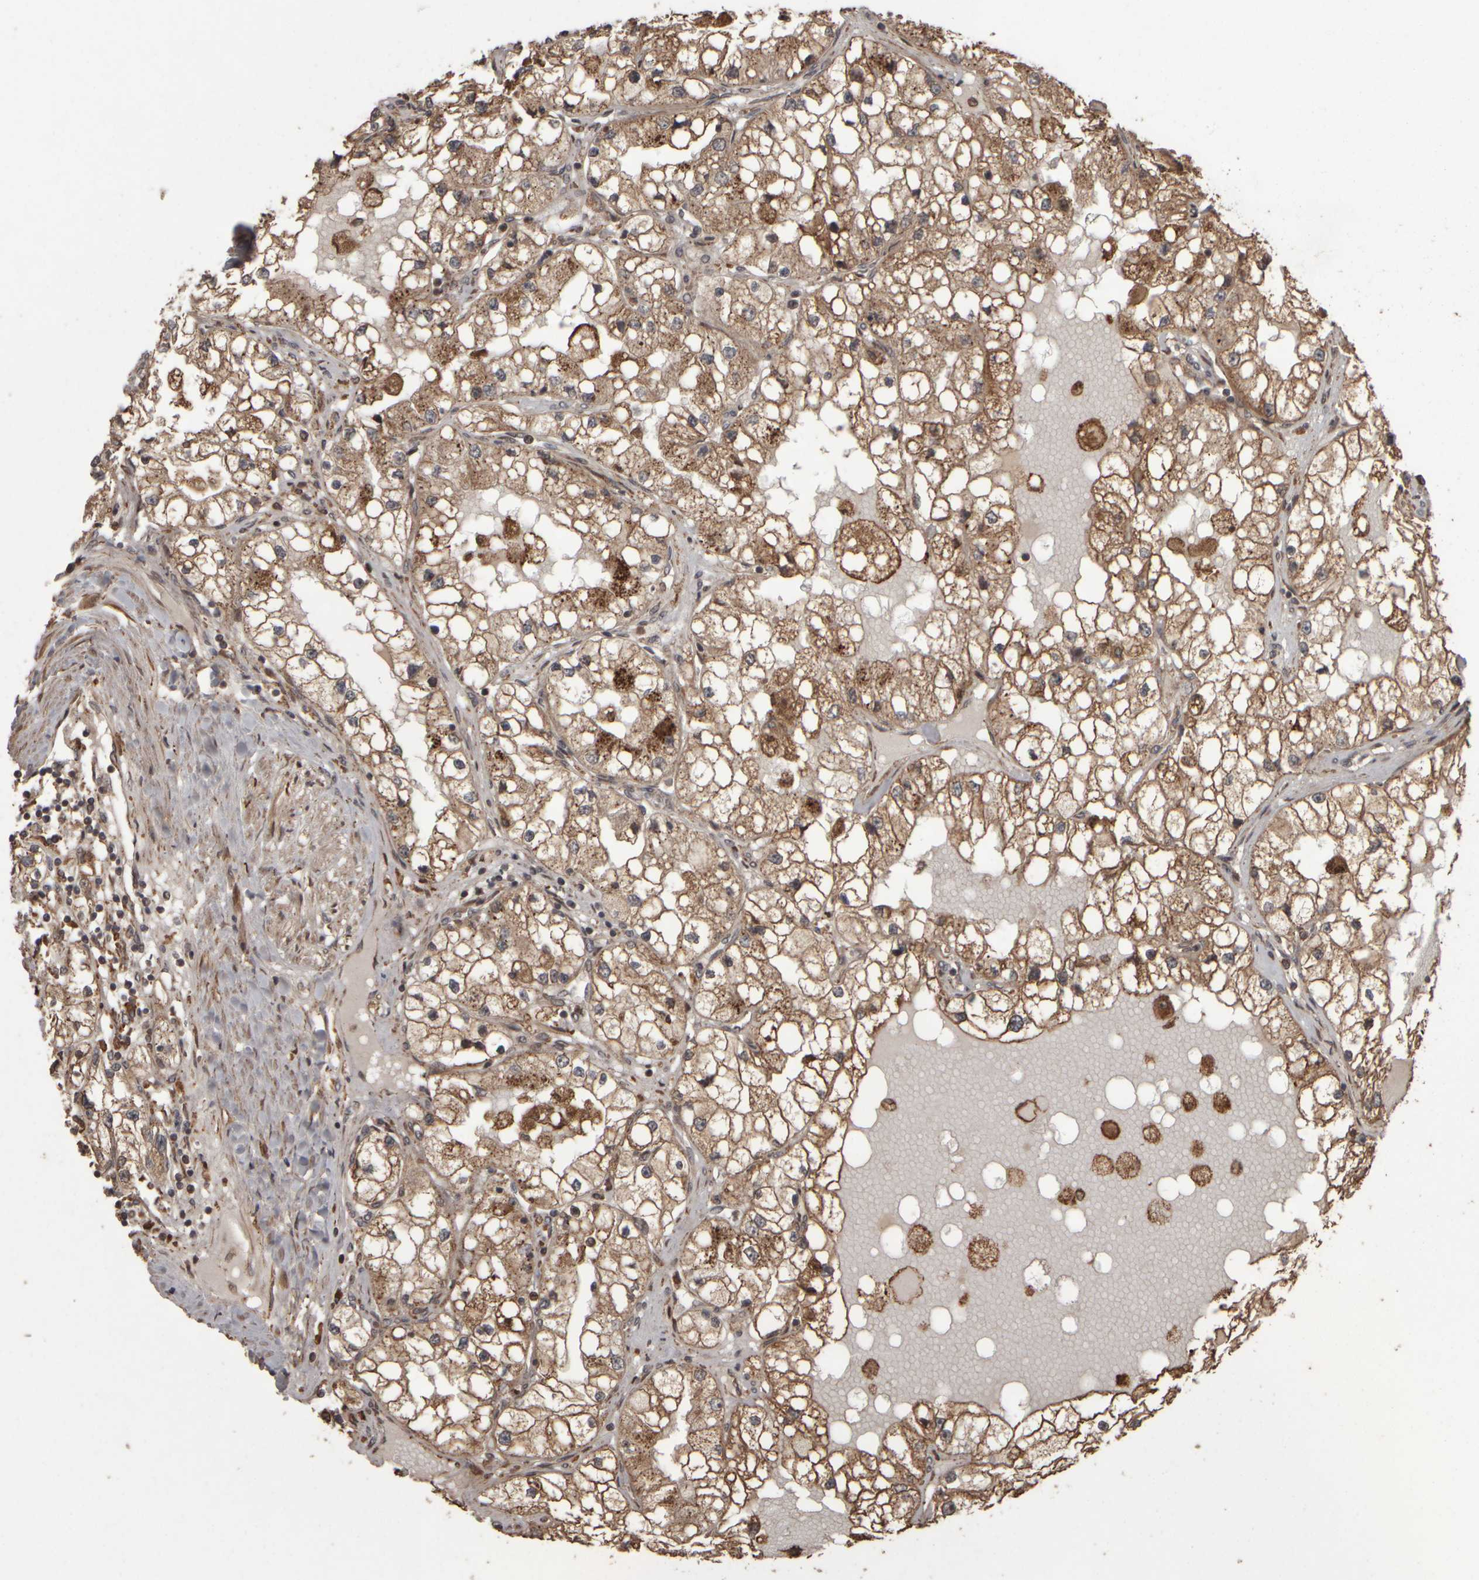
{"staining": {"intensity": "moderate", "quantity": ">75%", "location": "cytoplasmic/membranous"}, "tissue": "renal cancer", "cell_type": "Tumor cells", "image_type": "cancer", "snomed": [{"axis": "morphology", "description": "Adenocarcinoma, NOS"}, {"axis": "topography", "description": "Kidney"}], "caption": "Immunohistochemistry of renal cancer (adenocarcinoma) shows medium levels of moderate cytoplasmic/membranous positivity in about >75% of tumor cells. (Stains: DAB in brown, nuclei in blue, Microscopy: brightfield microscopy at high magnification).", "gene": "AGBL3", "patient": {"sex": "male", "age": 68}}